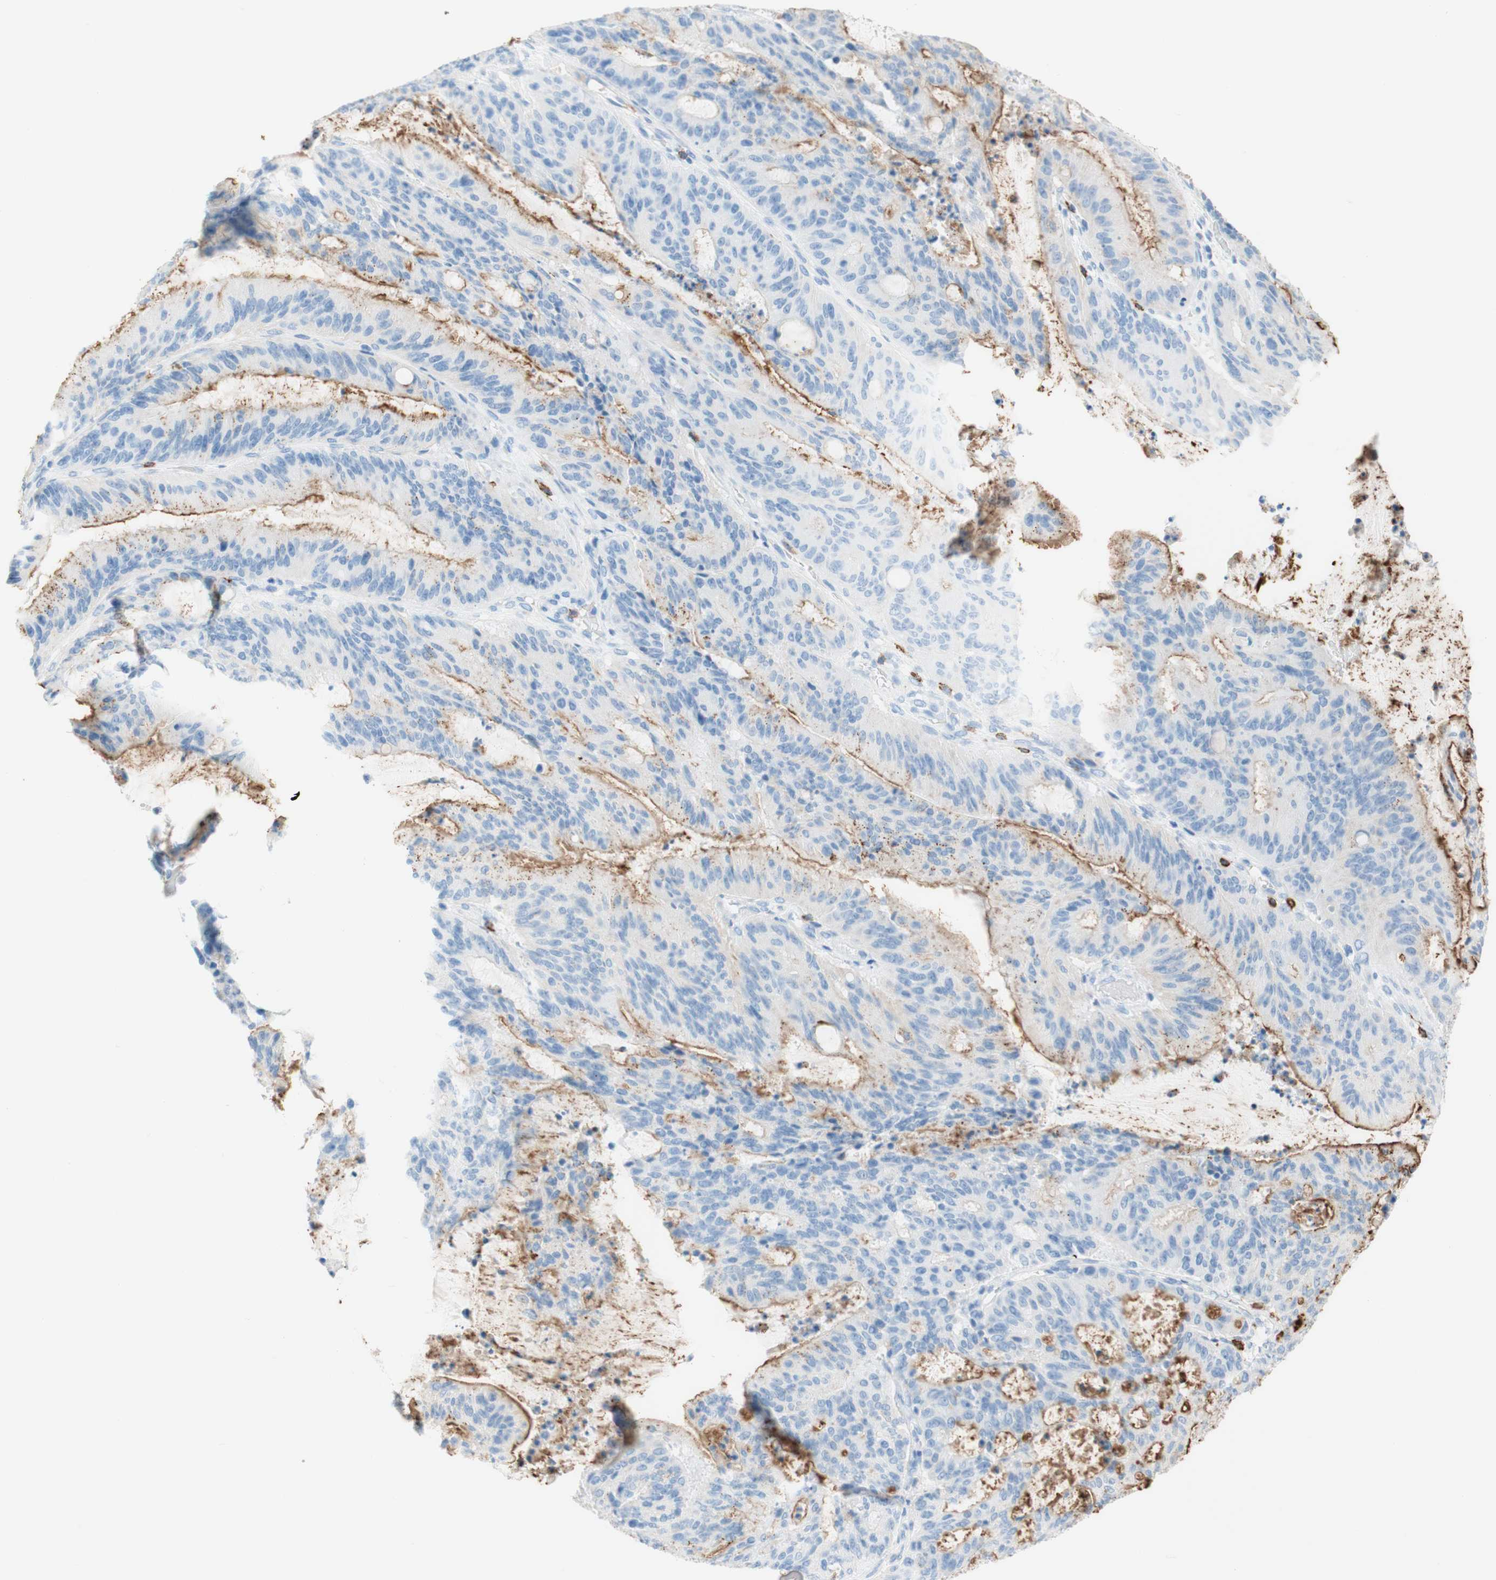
{"staining": {"intensity": "weak", "quantity": "25%-75%", "location": "cytoplasmic/membranous"}, "tissue": "liver cancer", "cell_type": "Tumor cells", "image_type": "cancer", "snomed": [{"axis": "morphology", "description": "Cholangiocarcinoma"}, {"axis": "topography", "description": "Liver"}], "caption": "The image exhibits immunohistochemical staining of liver cancer (cholangiocarcinoma). There is weak cytoplasmic/membranous positivity is seen in about 25%-75% of tumor cells.", "gene": "CEACAM1", "patient": {"sex": "female", "age": 73}}